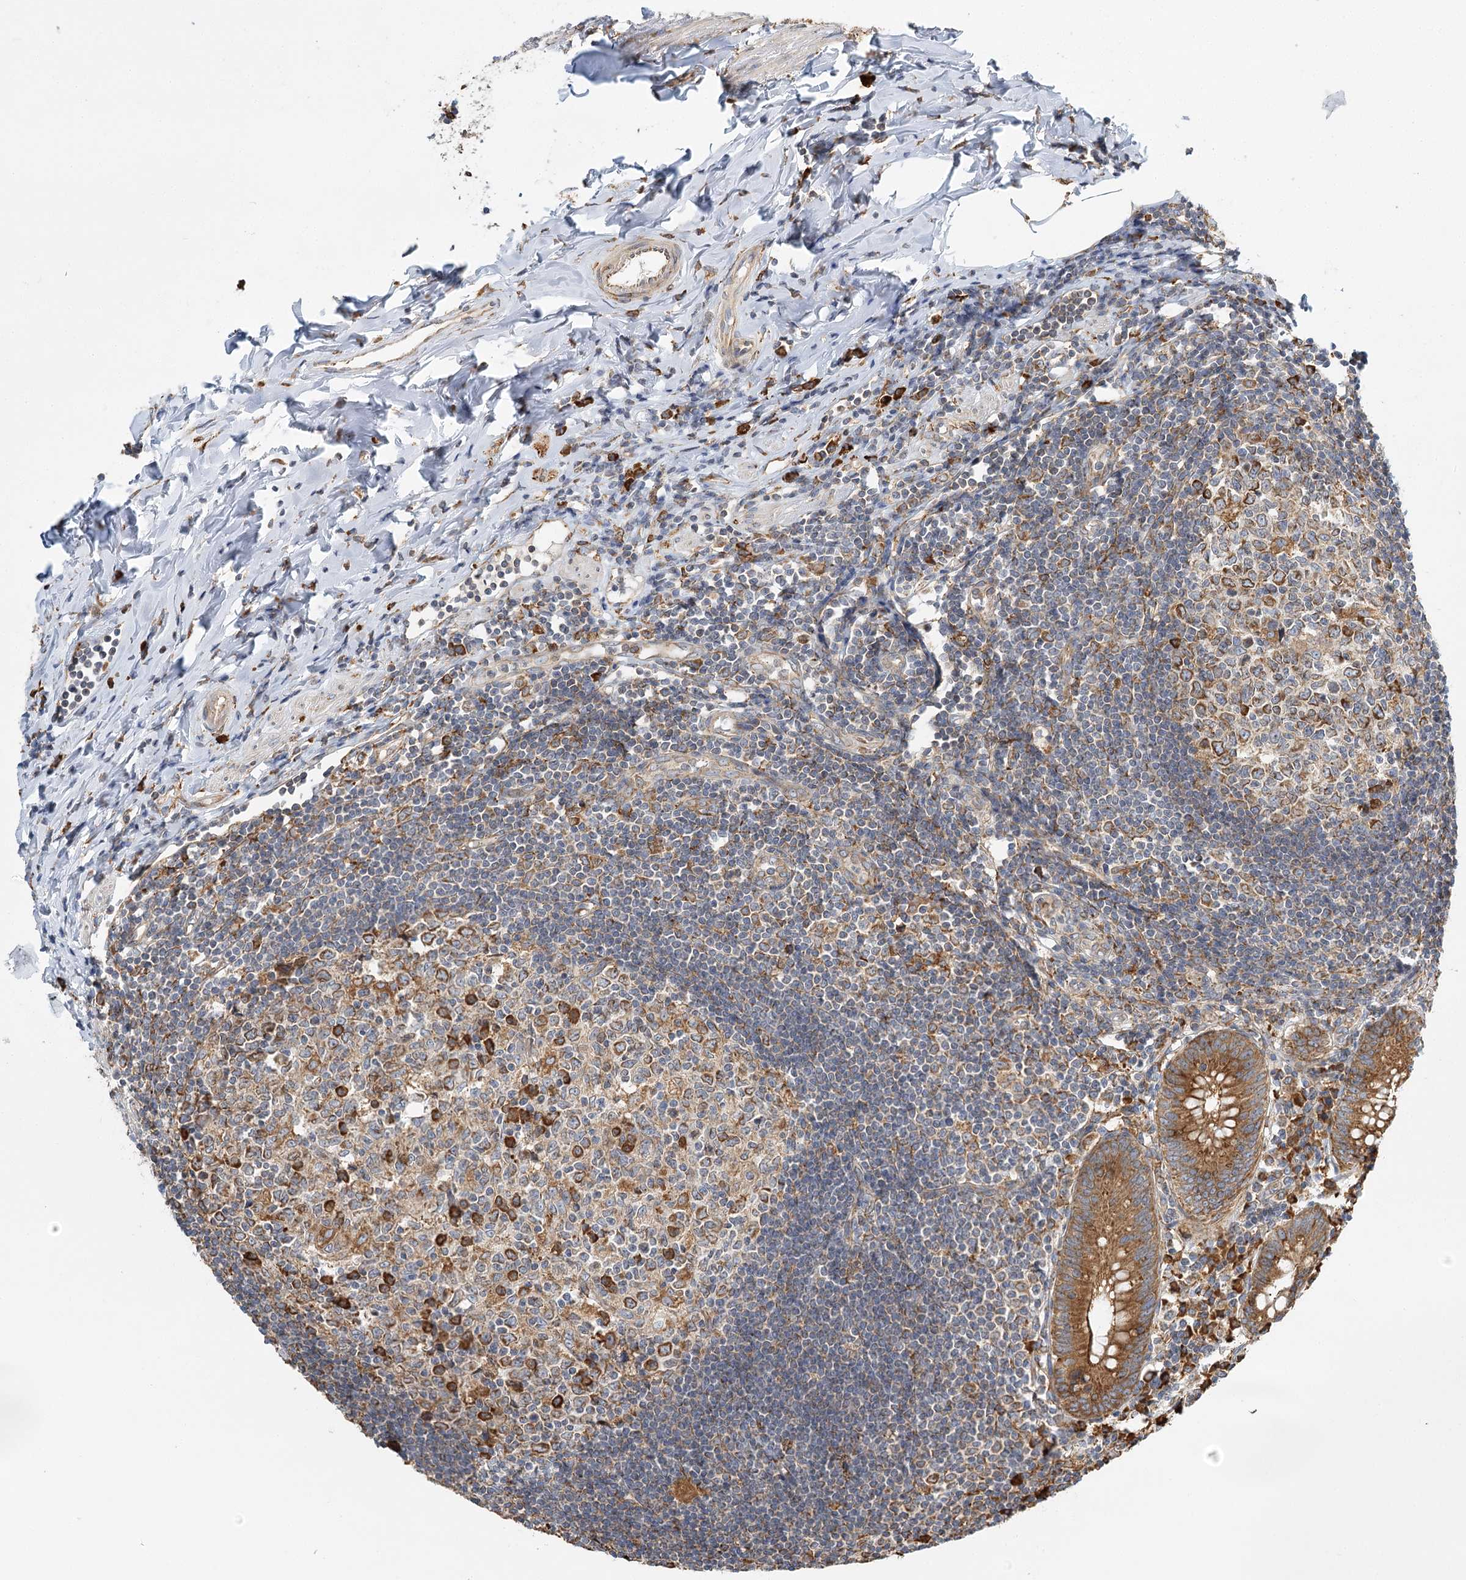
{"staining": {"intensity": "moderate", "quantity": ">75%", "location": "cytoplasmic/membranous"}, "tissue": "appendix", "cell_type": "Glandular cells", "image_type": "normal", "snomed": [{"axis": "morphology", "description": "Normal tissue, NOS"}, {"axis": "topography", "description": "Appendix"}], "caption": "Glandular cells exhibit moderate cytoplasmic/membranous staining in approximately >75% of cells in normal appendix. (Stains: DAB in brown, nuclei in blue, Microscopy: brightfield microscopy at high magnification).", "gene": "TAS1R1", "patient": {"sex": "female", "age": 54}}